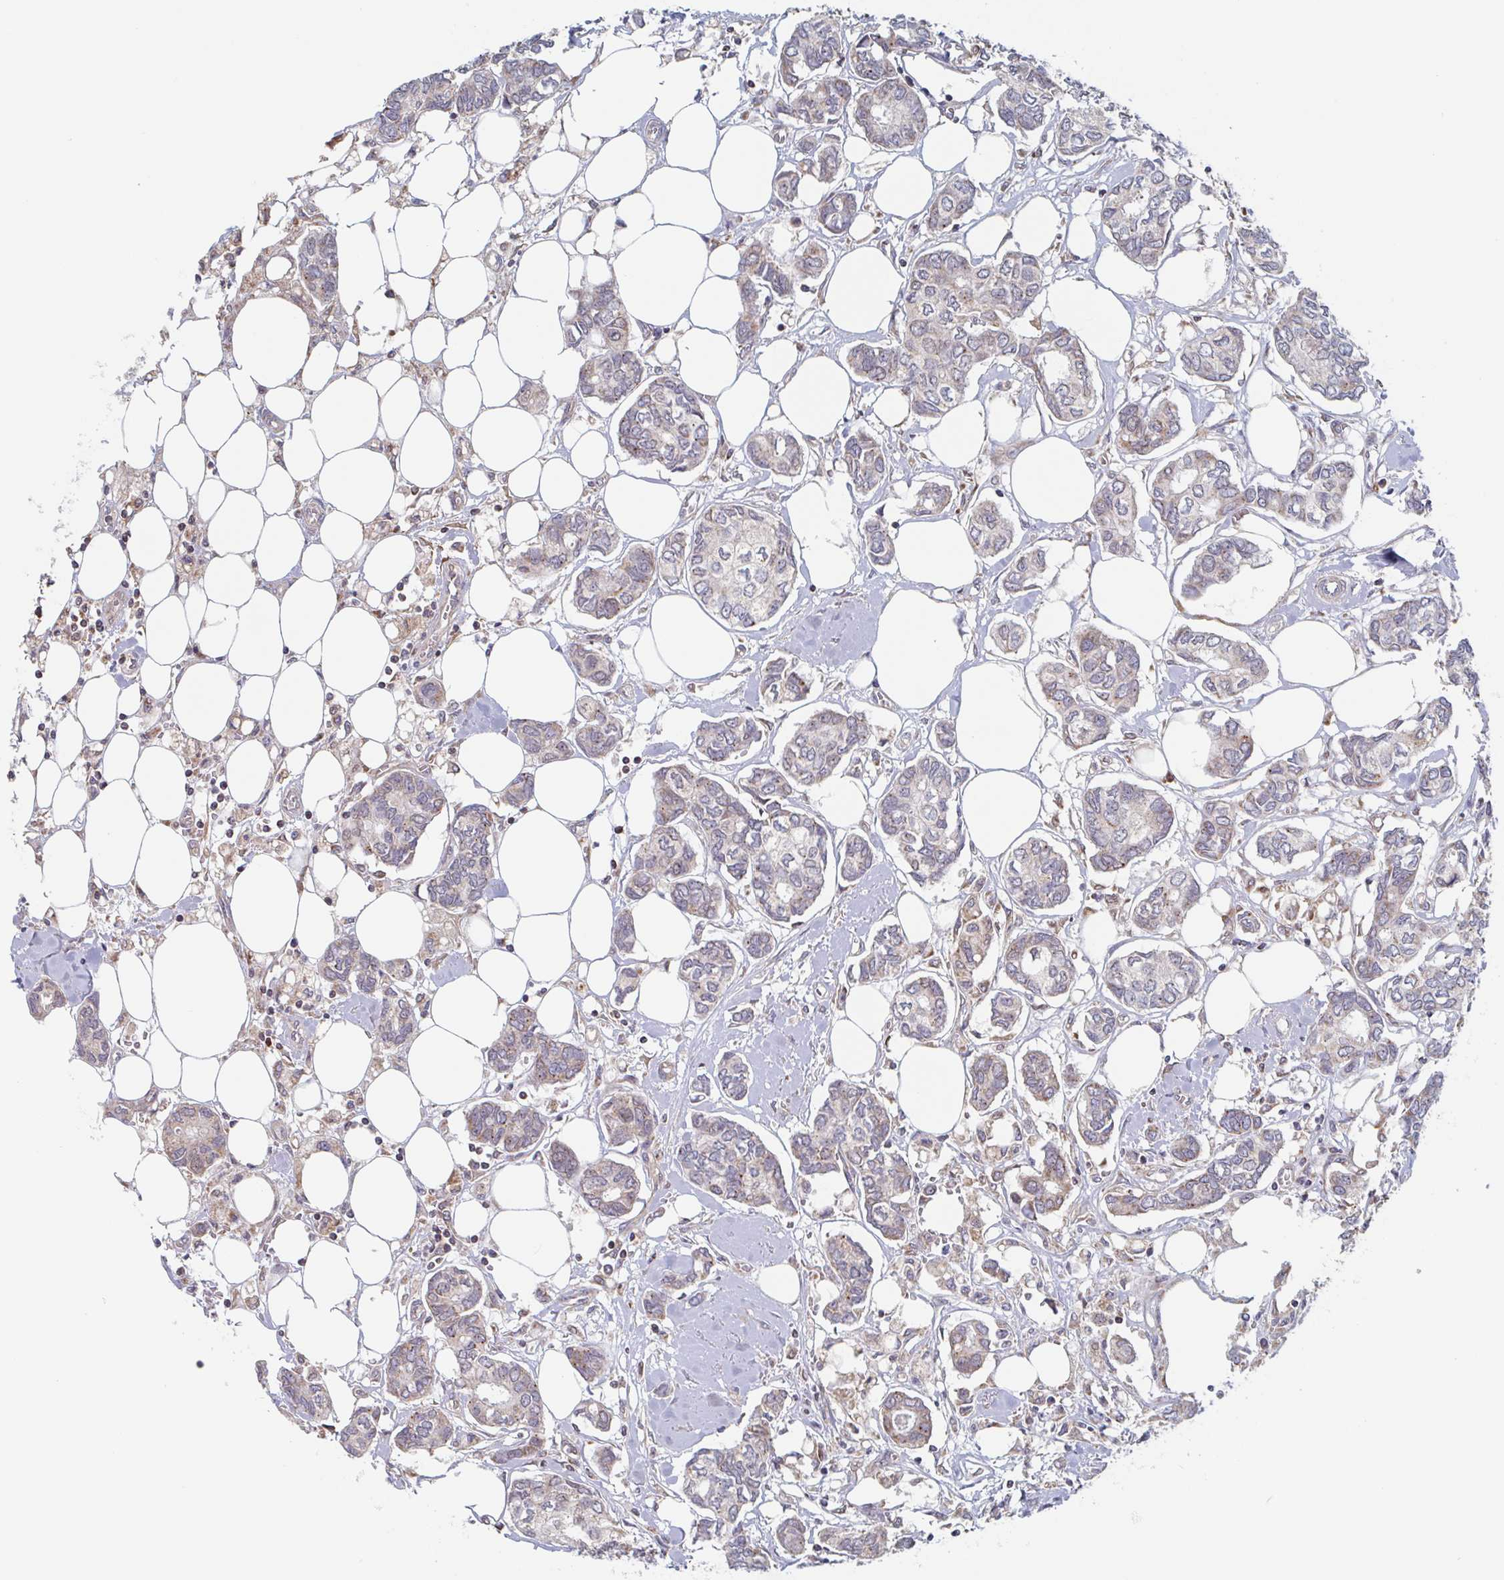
{"staining": {"intensity": "weak", "quantity": "25%-75%", "location": "cytoplasmic/membranous"}, "tissue": "breast cancer", "cell_type": "Tumor cells", "image_type": "cancer", "snomed": [{"axis": "morphology", "description": "Duct carcinoma"}, {"axis": "topography", "description": "Breast"}], "caption": "Protein staining shows weak cytoplasmic/membranous positivity in approximately 25%-75% of tumor cells in breast cancer.", "gene": "SURF1", "patient": {"sex": "female", "age": 73}}